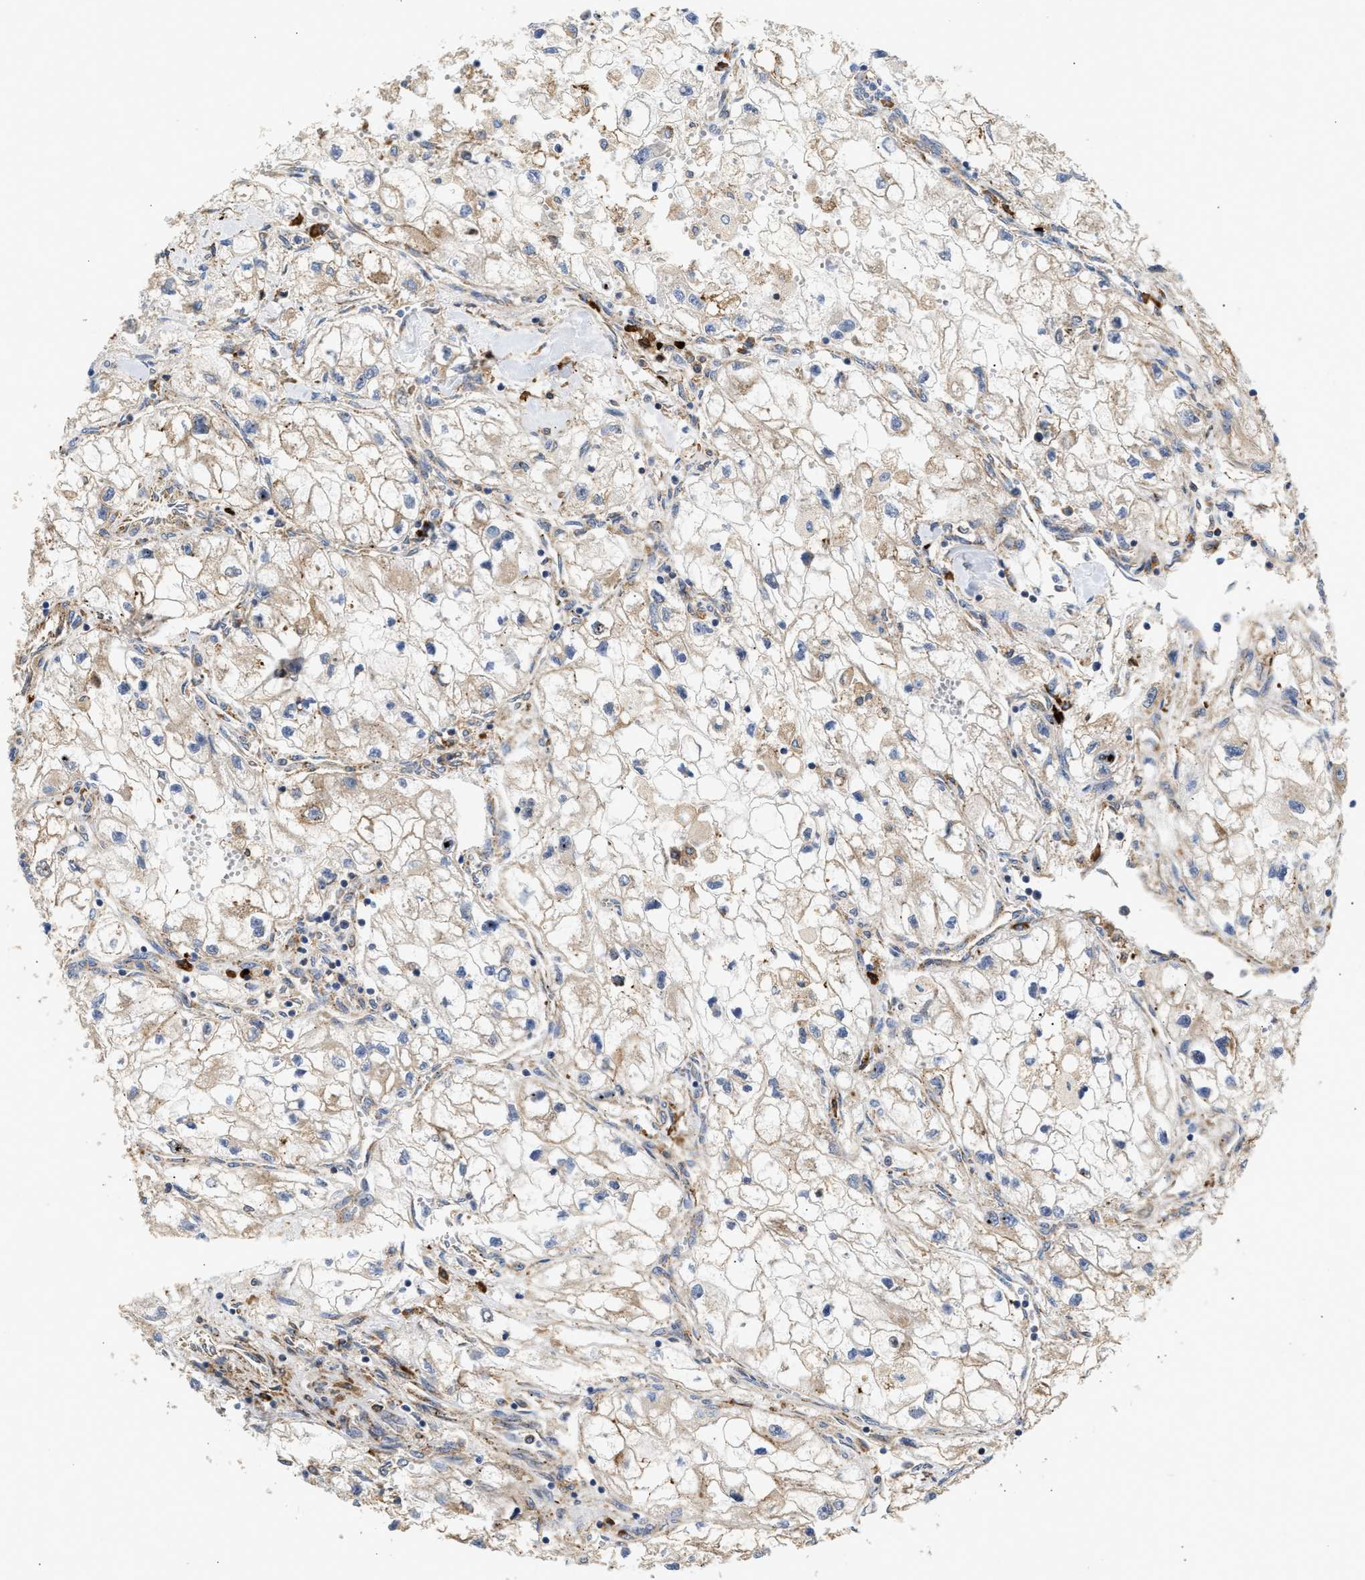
{"staining": {"intensity": "weak", "quantity": ">75%", "location": "cytoplasmic/membranous"}, "tissue": "renal cancer", "cell_type": "Tumor cells", "image_type": "cancer", "snomed": [{"axis": "morphology", "description": "Adenocarcinoma, NOS"}, {"axis": "topography", "description": "Kidney"}], "caption": "Immunohistochemistry (IHC) image of human renal cancer stained for a protein (brown), which shows low levels of weak cytoplasmic/membranous staining in about >75% of tumor cells.", "gene": "AMZ1", "patient": {"sex": "female", "age": 70}}